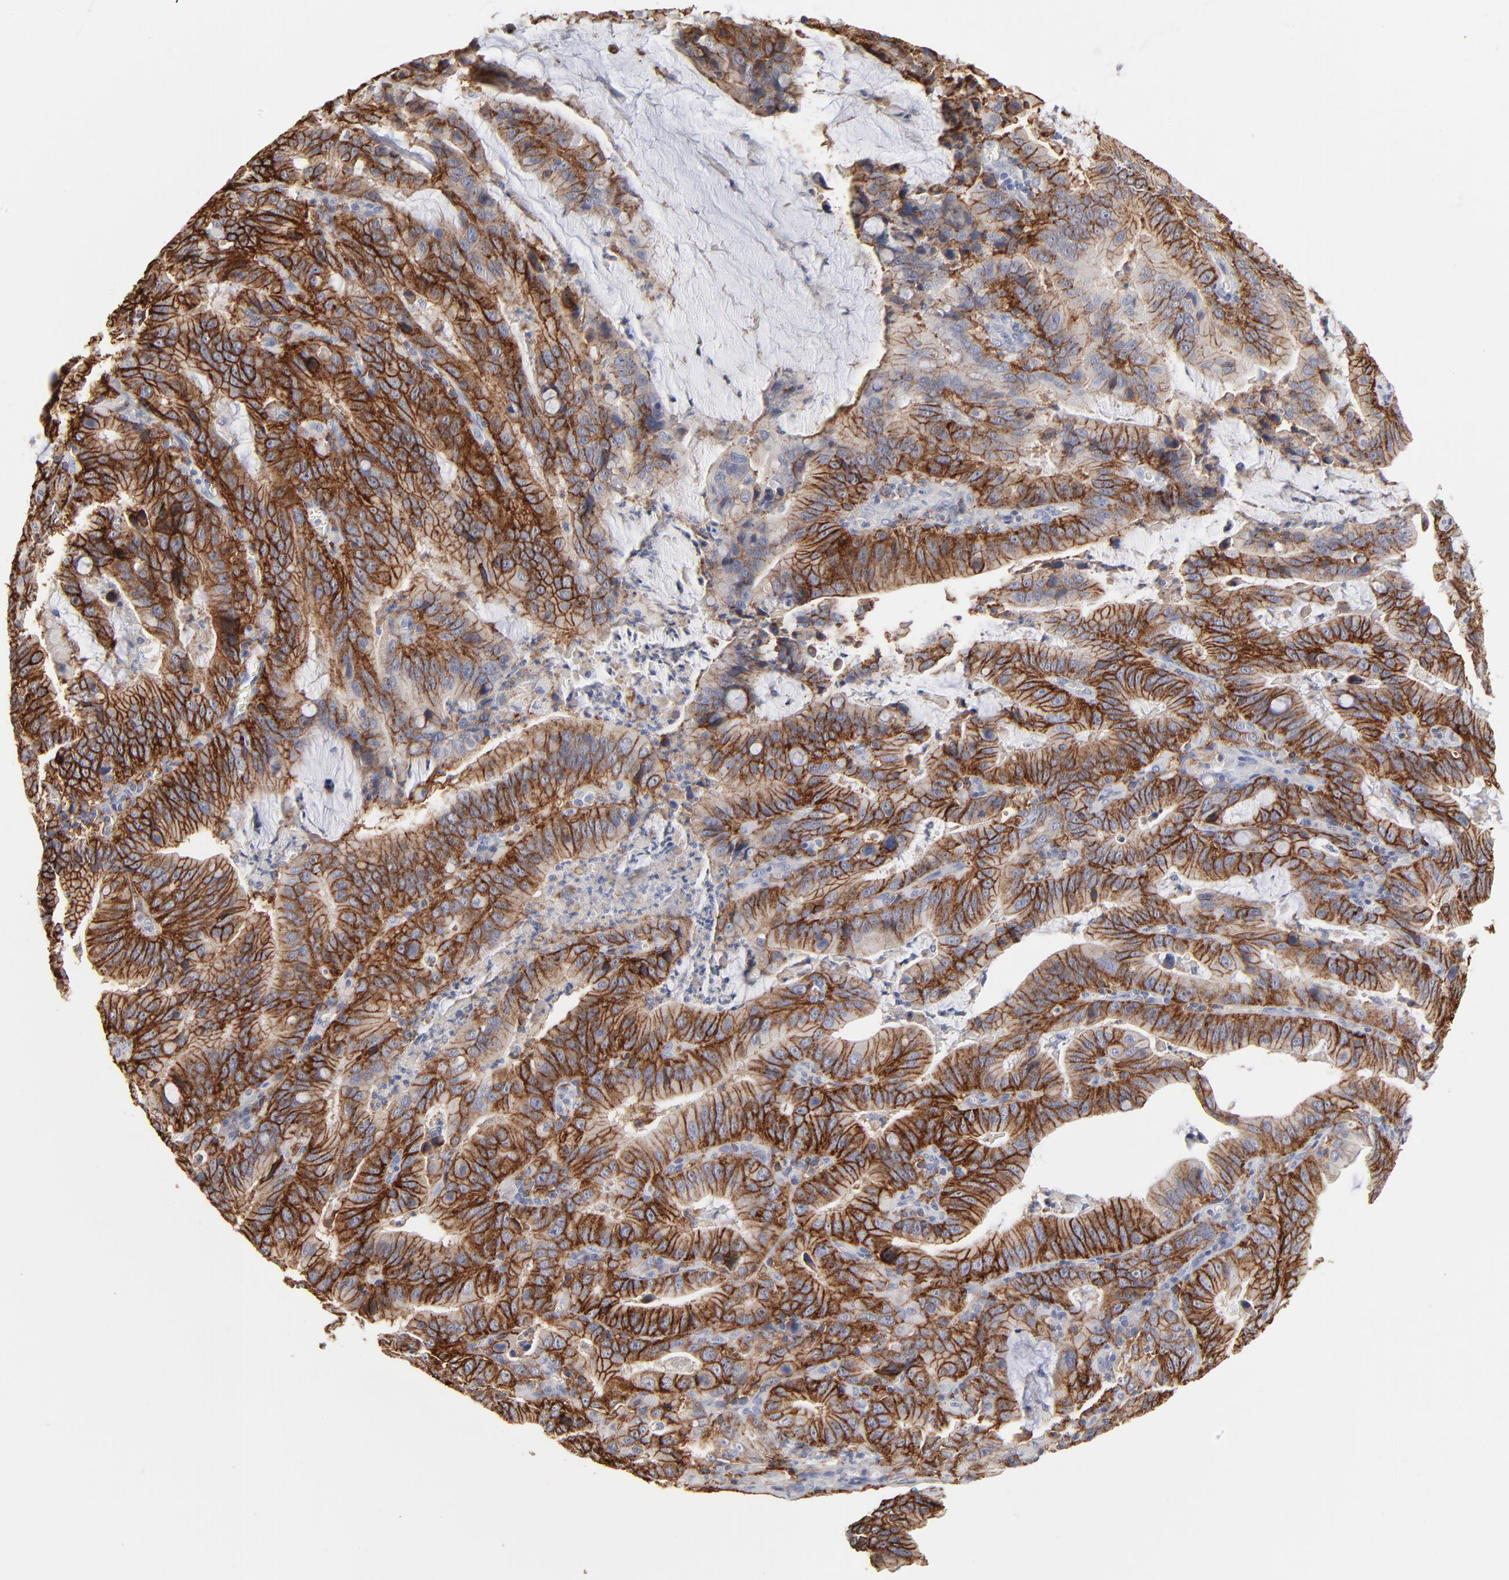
{"staining": {"intensity": "strong", "quantity": ">75%", "location": "cytoplasmic/membranous"}, "tissue": "stomach cancer", "cell_type": "Tumor cells", "image_type": "cancer", "snomed": [{"axis": "morphology", "description": "Adenocarcinoma, NOS"}, {"axis": "topography", "description": "Stomach, upper"}], "caption": "Strong cytoplasmic/membranous positivity is identified in approximately >75% of tumor cells in stomach adenocarcinoma. Using DAB (3,3'-diaminobenzidine) (brown) and hematoxylin (blue) stains, captured at high magnification using brightfield microscopy.", "gene": "SLC16A1", "patient": {"sex": "male", "age": 63}}